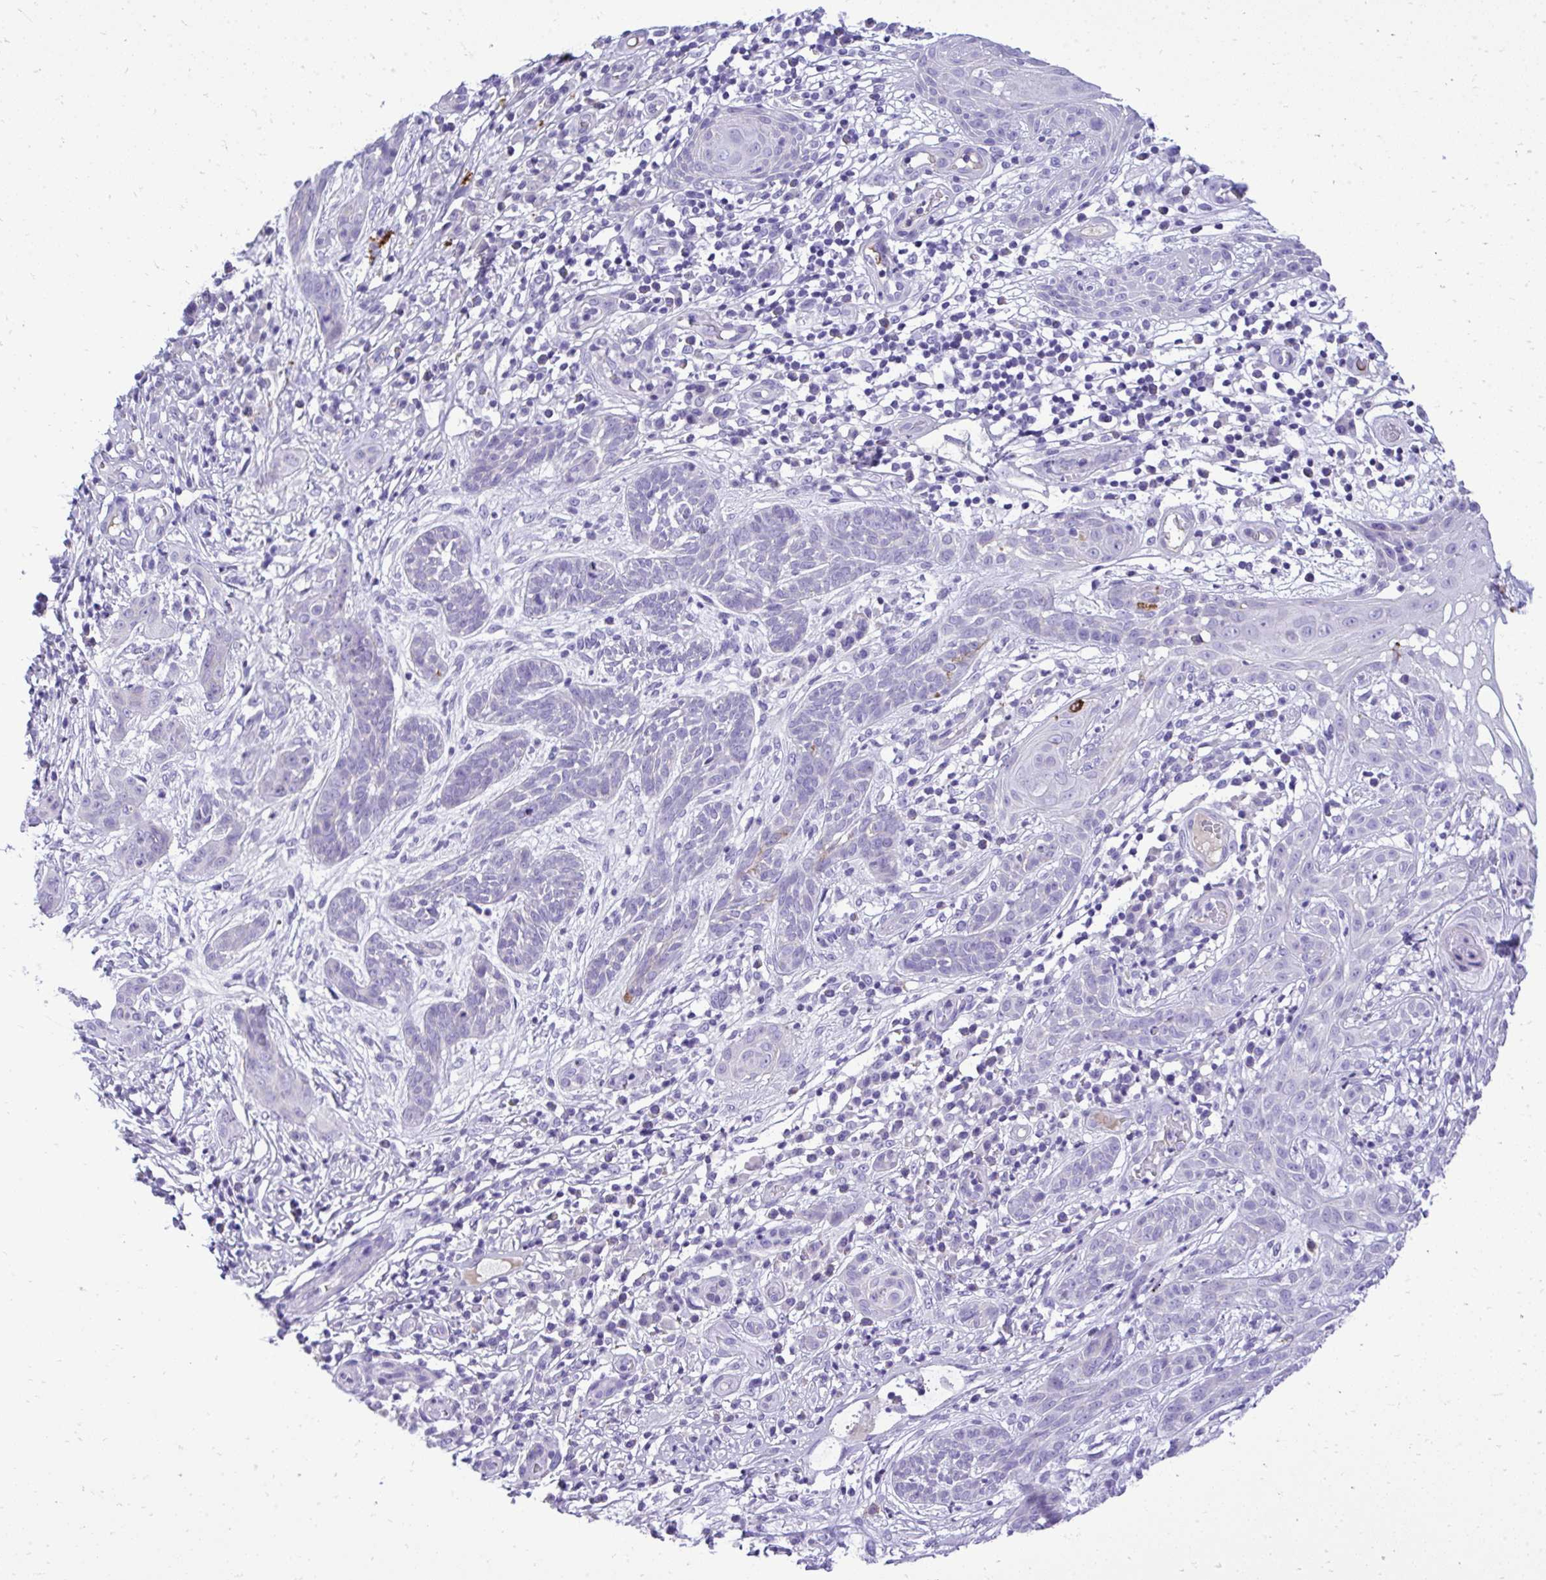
{"staining": {"intensity": "negative", "quantity": "none", "location": "none"}, "tissue": "skin cancer", "cell_type": "Tumor cells", "image_type": "cancer", "snomed": [{"axis": "morphology", "description": "Basal cell carcinoma"}, {"axis": "topography", "description": "Skin"}, {"axis": "topography", "description": "Skin, foot"}], "caption": "Basal cell carcinoma (skin) was stained to show a protein in brown. There is no significant positivity in tumor cells.", "gene": "ST6GALNAC3", "patient": {"sex": "female", "age": 86}}